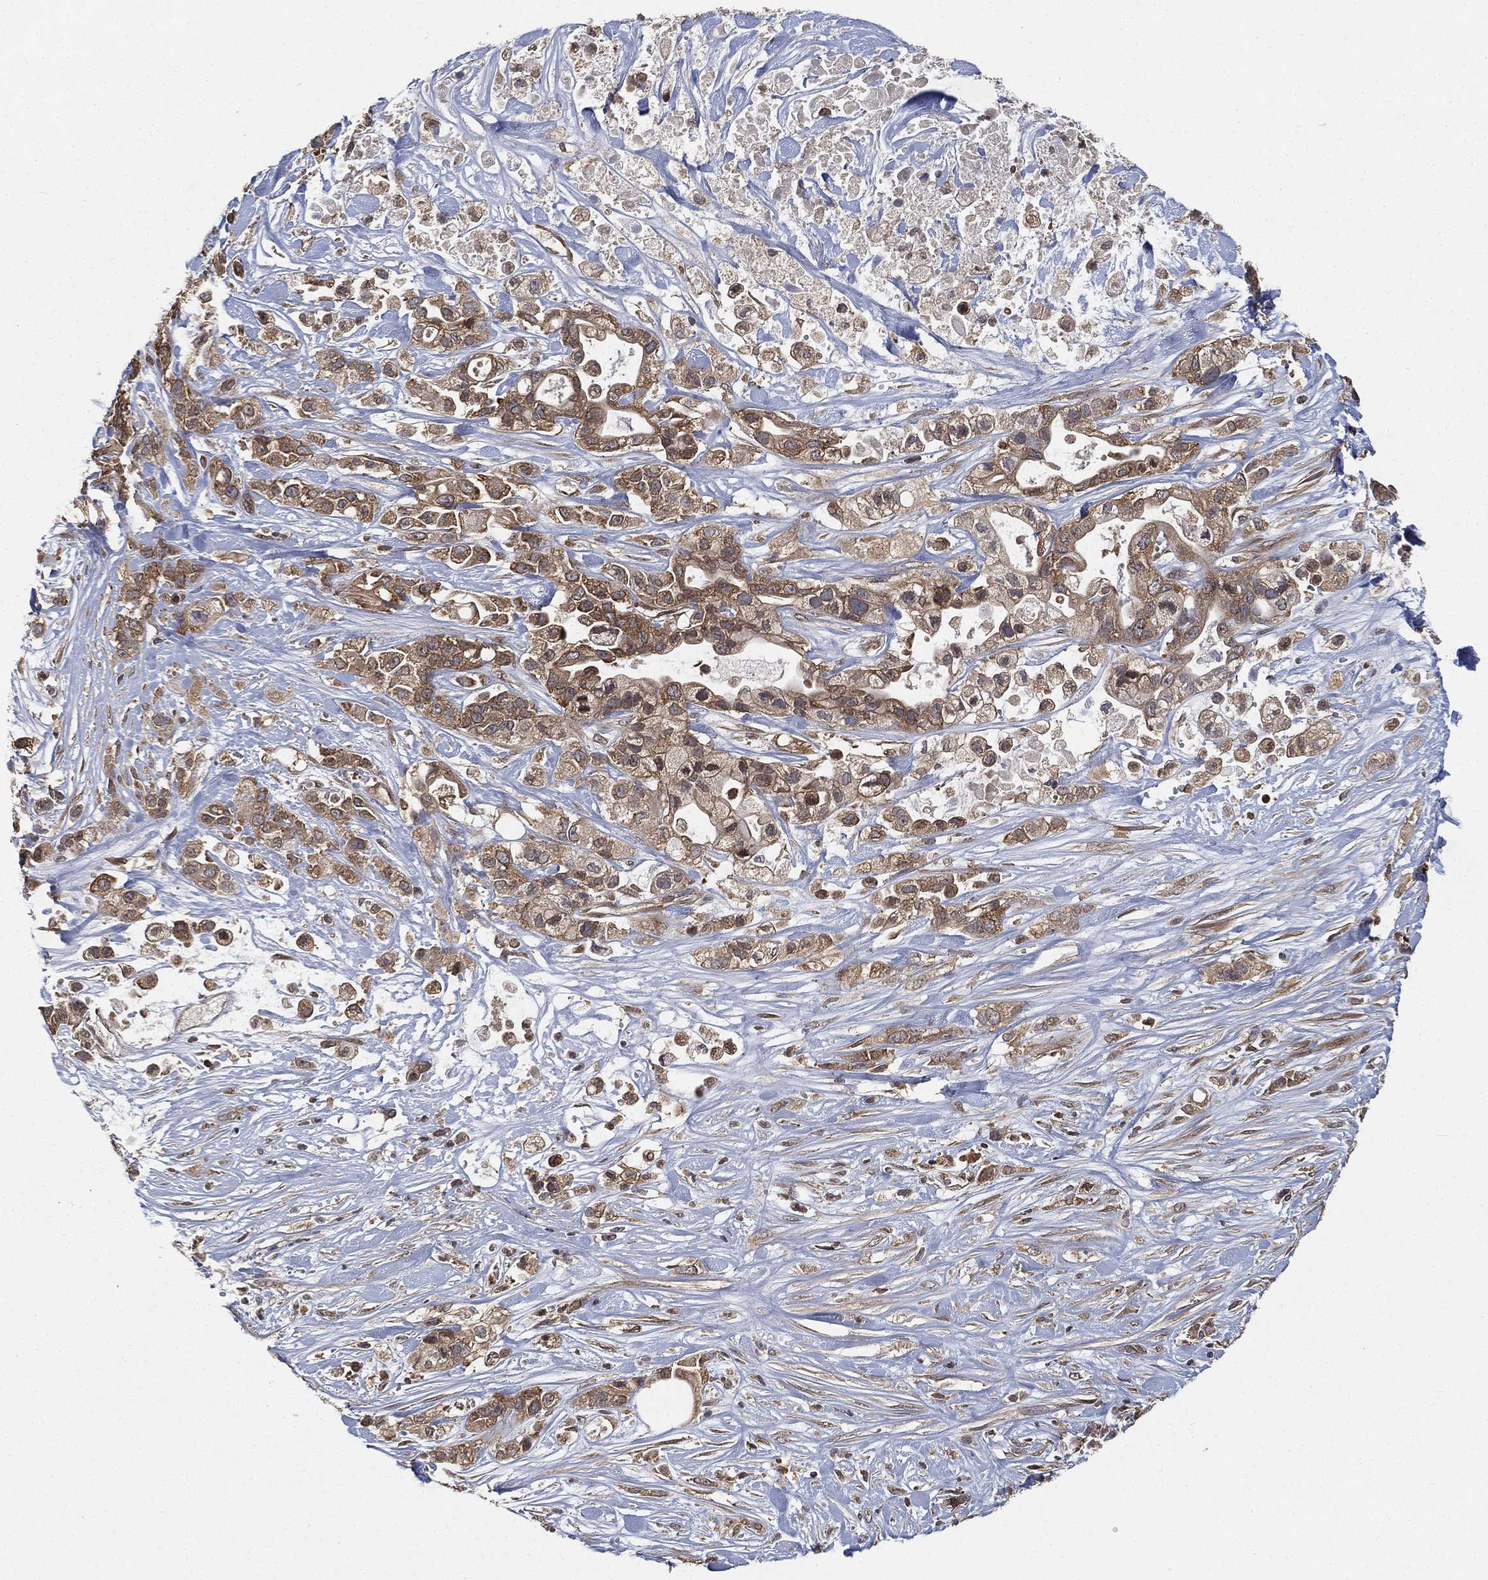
{"staining": {"intensity": "moderate", "quantity": ">75%", "location": "cytoplasmic/membranous"}, "tissue": "pancreatic cancer", "cell_type": "Tumor cells", "image_type": "cancer", "snomed": [{"axis": "morphology", "description": "Adenocarcinoma, NOS"}, {"axis": "topography", "description": "Pancreas"}], "caption": "Pancreatic cancer (adenocarcinoma) stained with a protein marker demonstrates moderate staining in tumor cells.", "gene": "UBA5", "patient": {"sex": "male", "age": 44}}